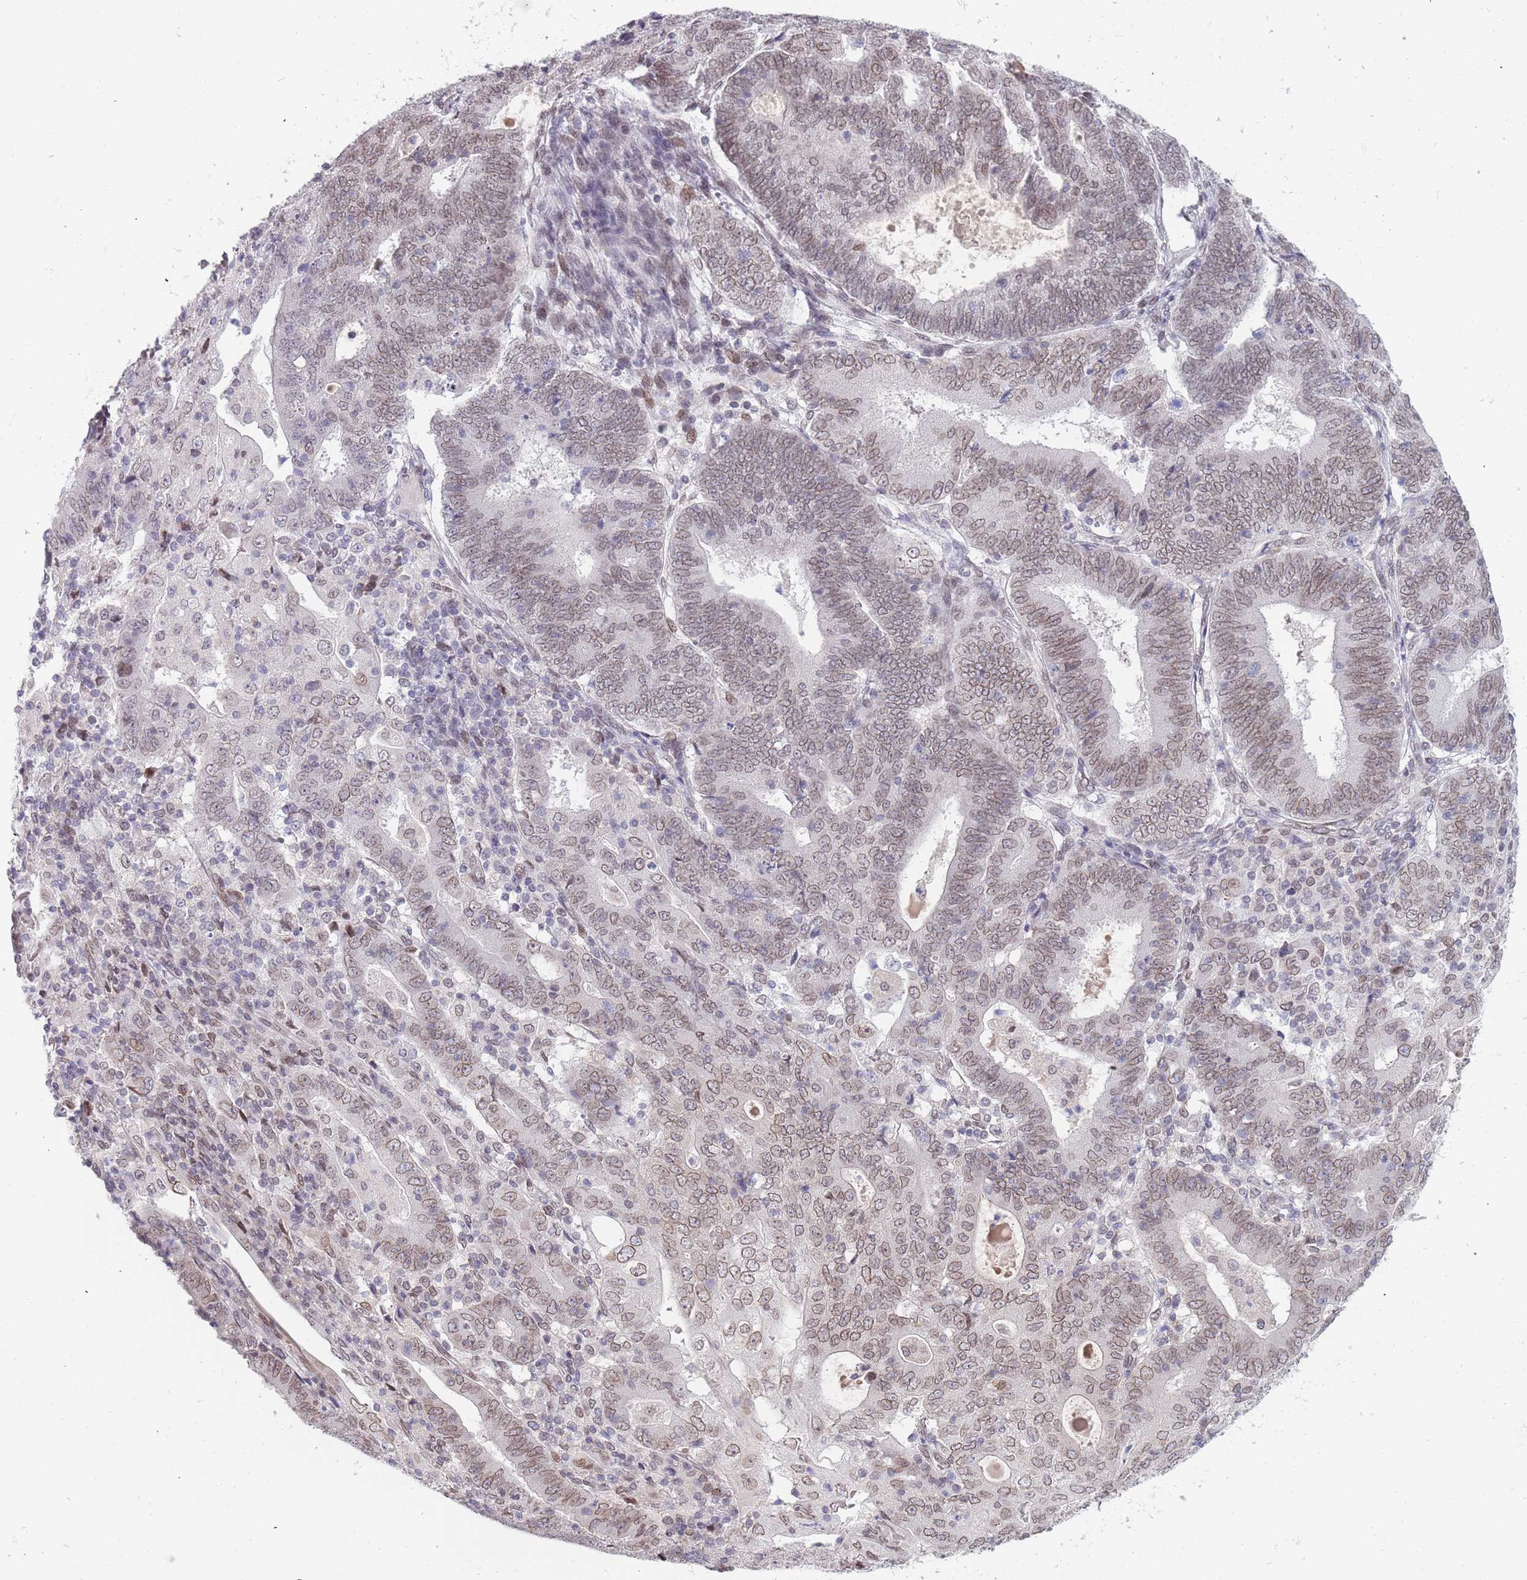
{"staining": {"intensity": "weak", "quantity": ">75%", "location": "cytoplasmic/membranous,nuclear"}, "tissue": "endometrial cancer", "cell_type": "Tumor cells", "image_type": "cancer", "snomed": [{"axis": "morphology", "description": "Adenocarcinoma, NOS"}, {"axis": "topography", "description": "Endometrium"}], "caption": "Protein analysis of endometrial cancer tissue demonstrates weak cytoplasmic/membranous and nuclear staining in about >75% of tumor cells. (Stains: DAB (3,3'-diaminobenzidine) in brown, nuclei in blue, Microscopy: brightfield microscopy at high magnification).", "gene": "KLHDC2", "patient": {"sex": "female", "age": 70}}